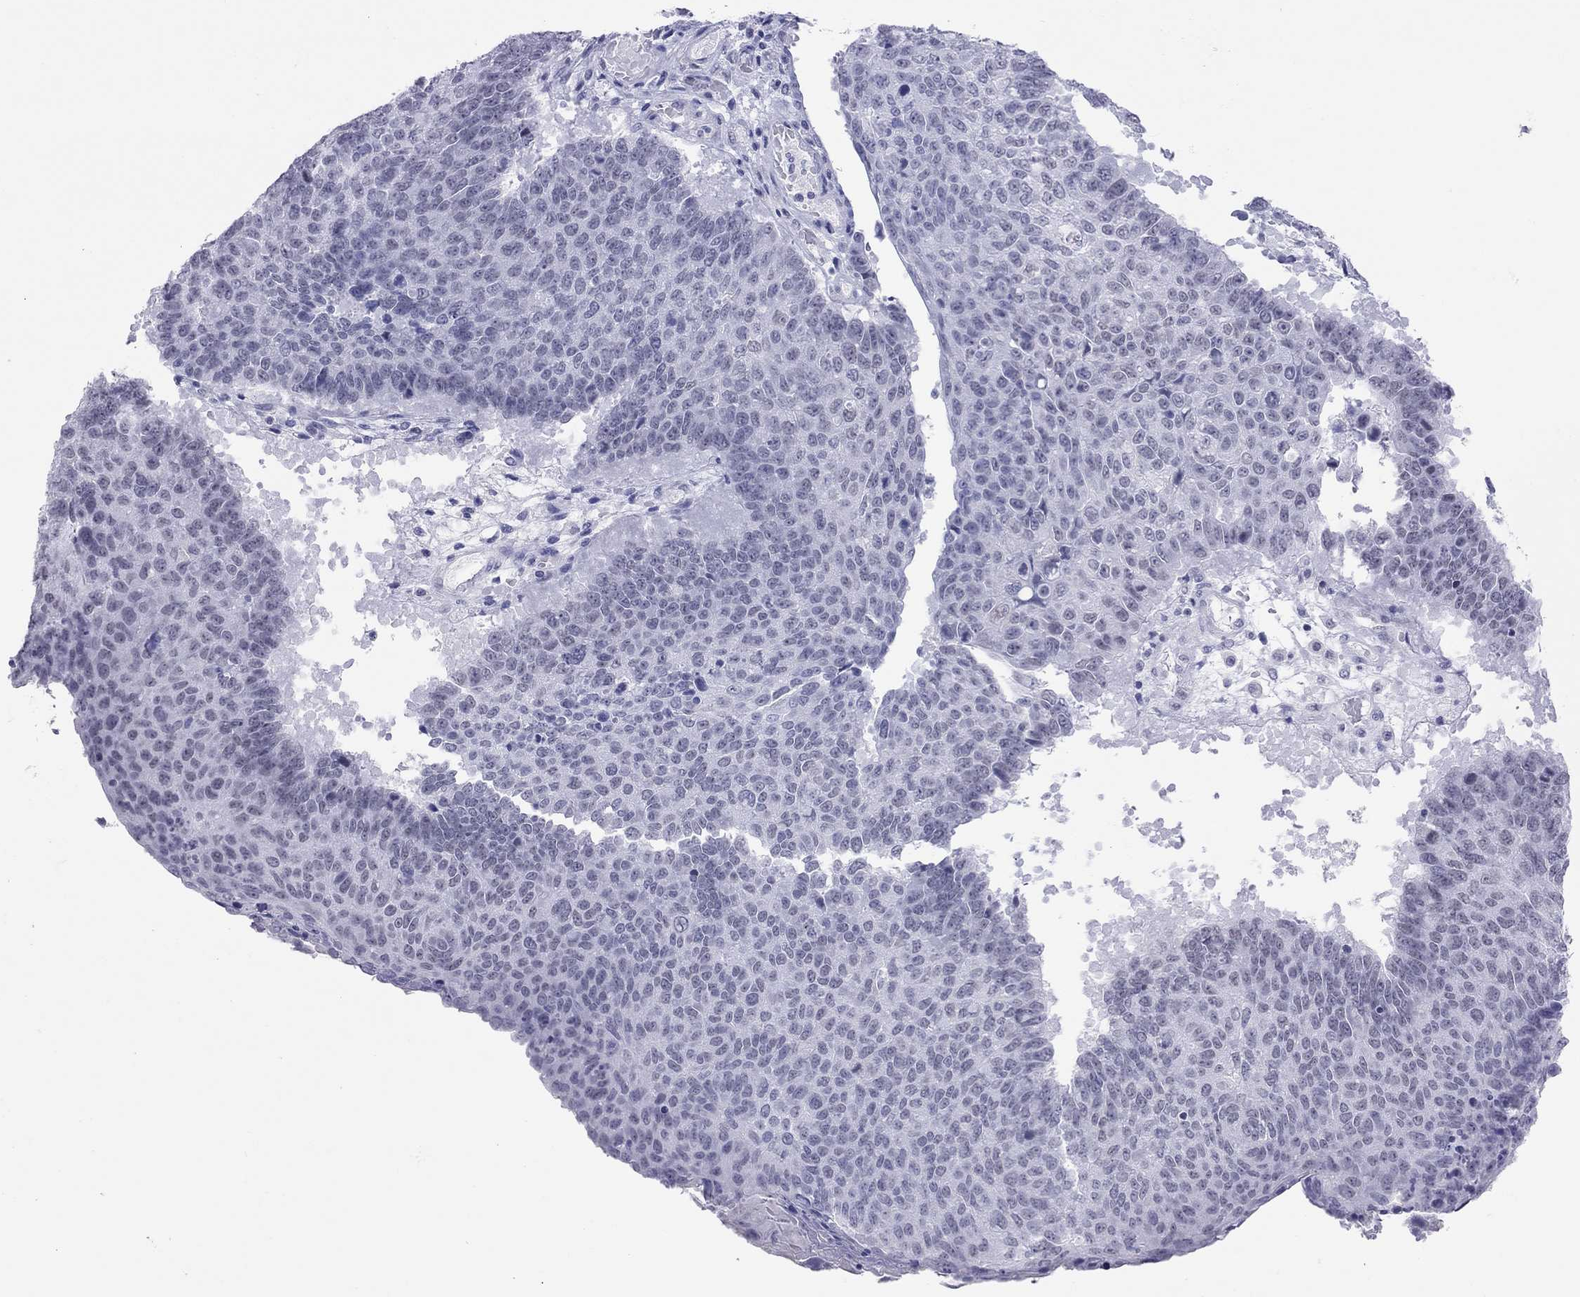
{"staining": {"intensity": "negative", "quantity": "none", "location": "none"}, "tissue": "lung cancer", "cell_type": "Tumor cells", "image_type": "cancer", "snomed": [{"axis": "morphology", "description": "Squamous cell carcinoma, NOS"}, {"axis": "topography", "description": "Lung"}], "caption": "Immunohistochemistry of lung squamous cell carcinoma displays no staining in tumor cells.", "gene": "JHY", "patient": {"sex": "male", "age": 73}}